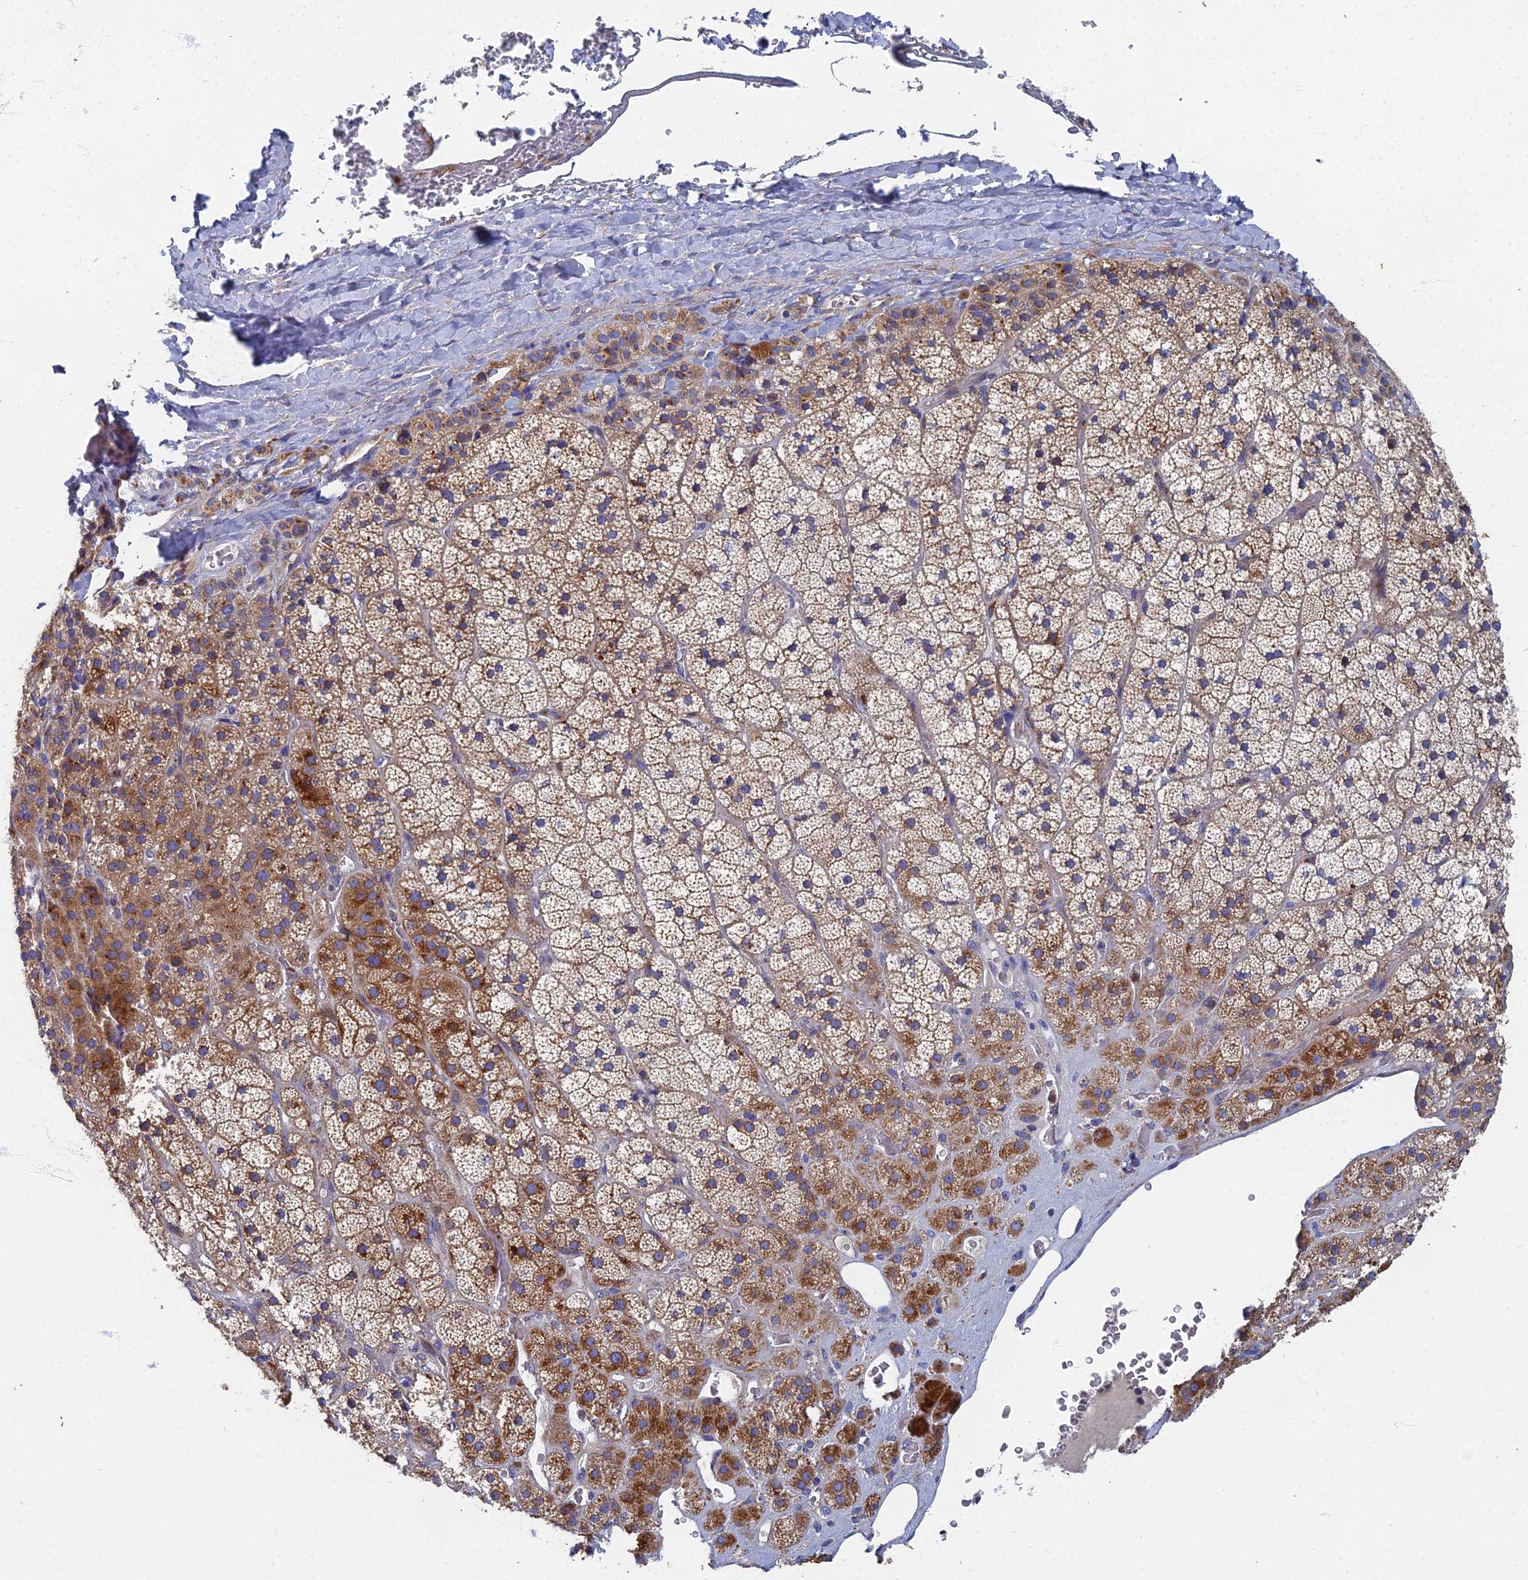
{"staining": {"intensity": "strong", "quantity": ">75%", "location": "cytoplasmic/membranous"}, "tissue": "adrenal gland", "cell_type": "Glandular cells", "image_type": "normal", "snomed": [{"axis": "morphology", "description": "Normal tissue, NOS"}, {"axis": "topography", "description": "Adrenal gland"}], "caption": "Immunohistochemistry (DAB) staining of unremarkable human adrenal gland shows strong cytoplasmic/membranous protein staining in approximately >75% of glandular cells.", "gene": "RNASEK", "patient": {"sex": "male", "age": 57}}